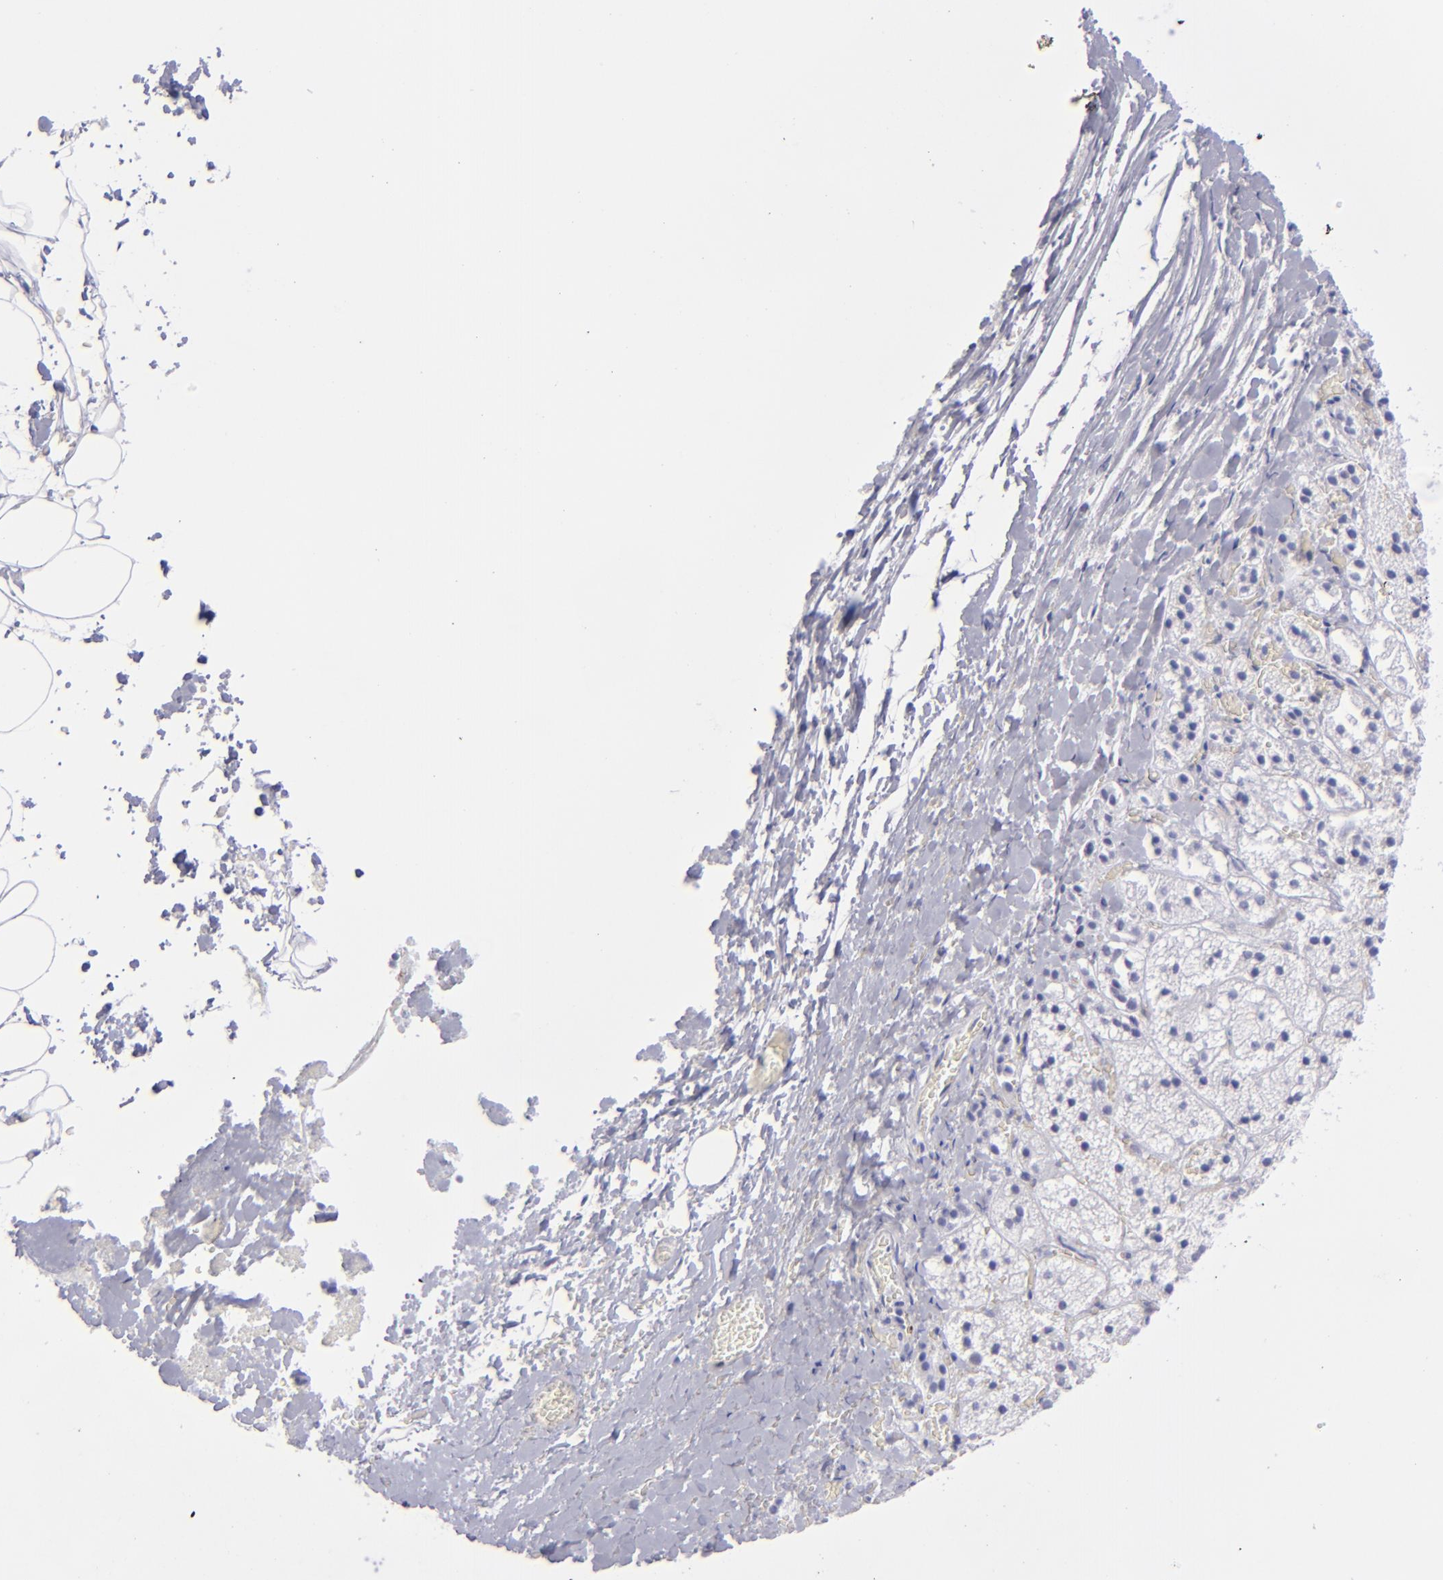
{"staining": {"intensity": "negative", "quantity": "none", "location": "none"}, "tissue": "adrenal gland", "cell_type": "Glandular cells", "image_type": "normal", "snomed": [{"axis": "morphology", "description": "Normal tissue, NOS"}, {"axis": "topography", "description": "Adrenal gland"}], "caption": "IHC histopathology image of normal human adrenal gland stained for a protein (brown), which demonstrates no positivity in glandular cells.", "gene": "SELPLG", "patient": {"sex": "female", "age": 44}}